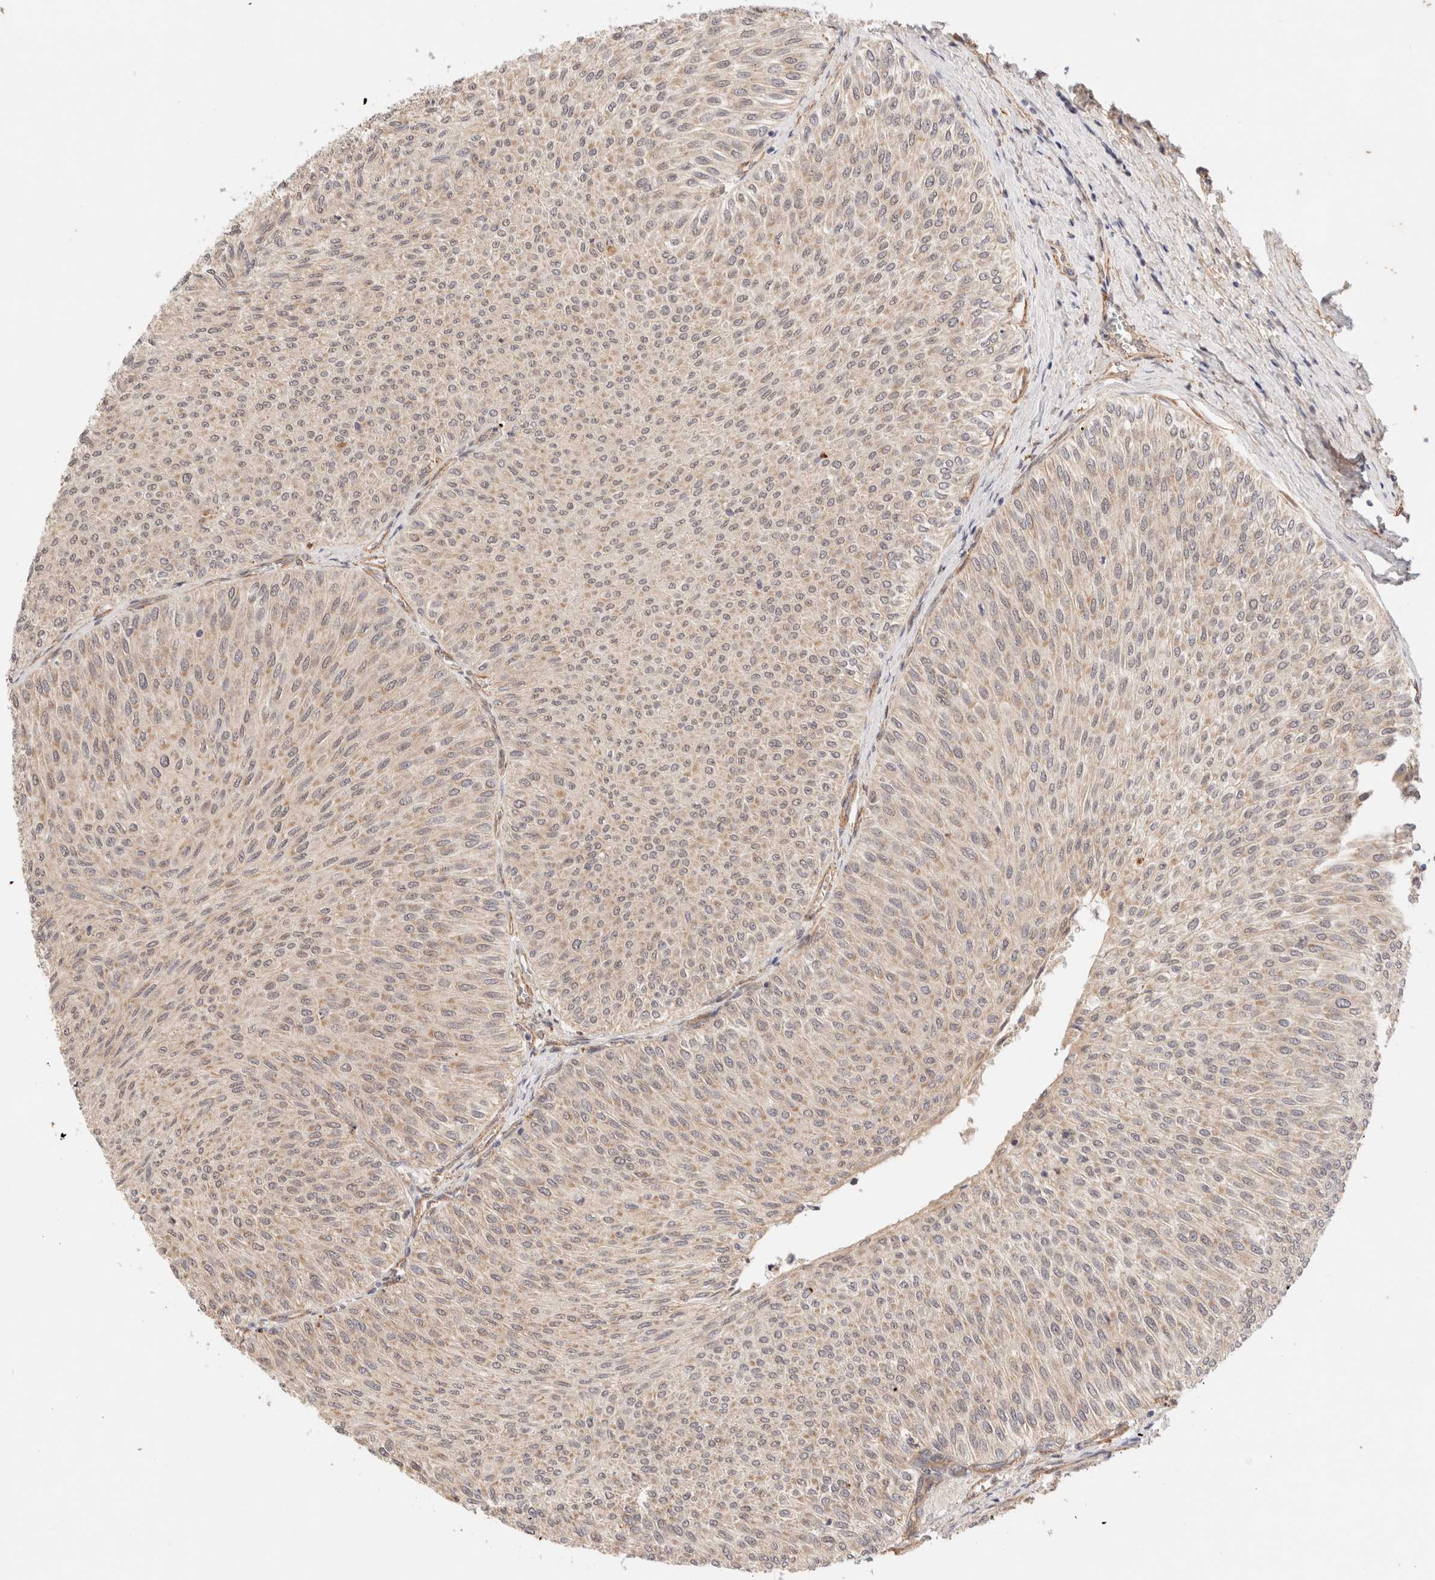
{"staining": {"intensity": "weak", "quantity": ">75%", "location": "cytoplasmic/membranous"}, "tissue": "urothelial cancer", "cell_type": "Tumor cells", "image_type": "cancer", "snomed": [{"axis": "morphology", "description": "Urothelial carcinoma, Low grade"}, {"axis": "topography", "description": "Urinary bladder"}], "caption": "Urothelial cancer stained for a protein reveals weak cytoplasmic/membranous positivity in tumor cells. The staining was performed using DAB (3,3'-diaminobenzidine) to visualize the protein expression in brown, while the nuclei were stained in blue with hematoxylin (Magnification: 20x).", "gene": "BRPF3", "patient": {"sex": "male", "age": 78}}